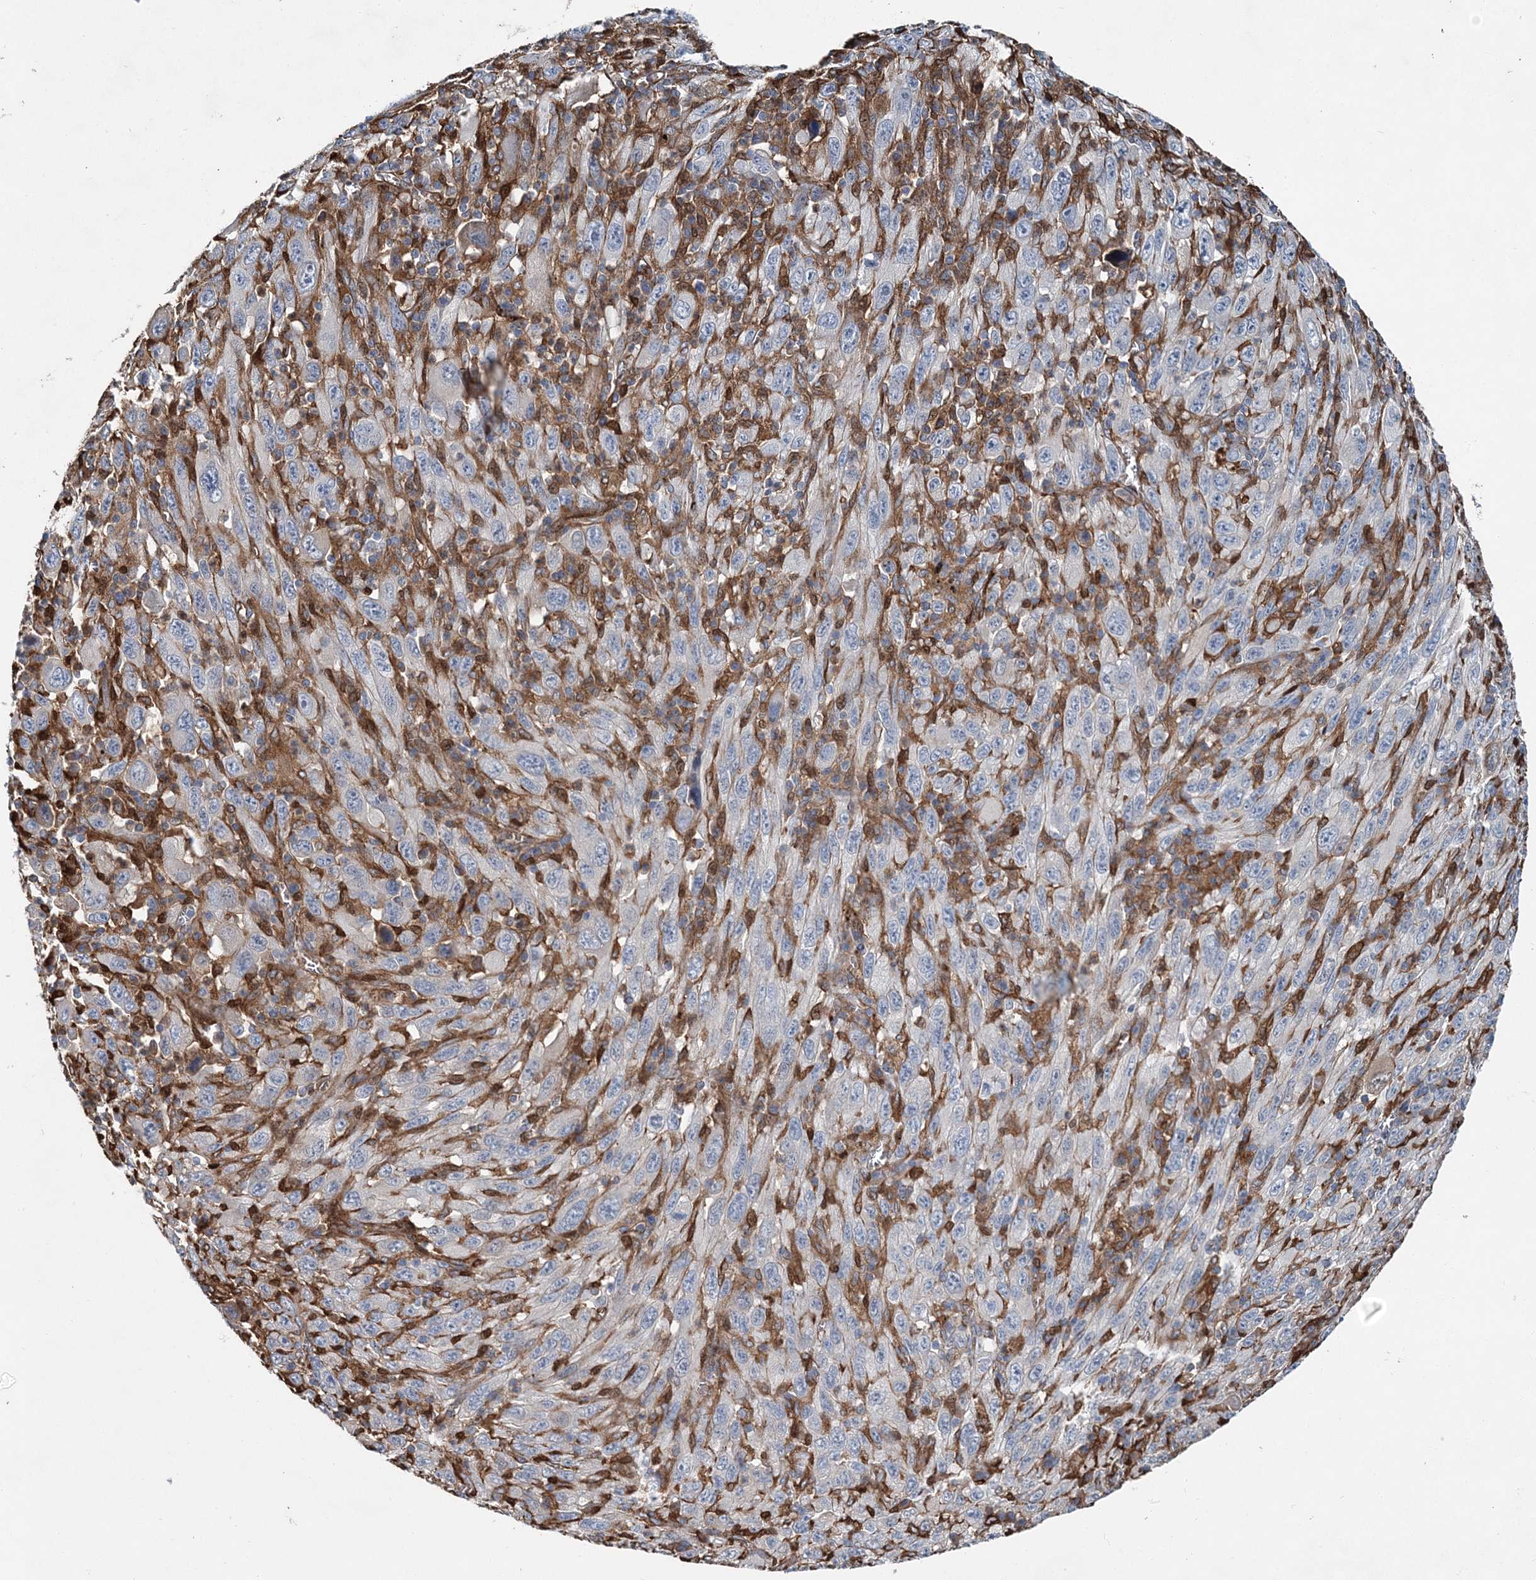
{"staining": {"intensity": "negative", "quantity": "none", "location": "none"}, "tissue": "melanoma", "cell_type": "Tumor cells", "image_type": "cancer", "snomed": [{"axis": "morphology", "description": "Malignant melanoma, Metastatic site"}, {"axis": "topography", "description": "Skin"}], "caption": "Protein analysis of malignant melanoma (metastatic site) displays no significant expression in tumor cells. (IHC, brightfield microscopy, high magnification).", "gene": "SPOPL", "patient": {"sex": "female", "age": 56}}